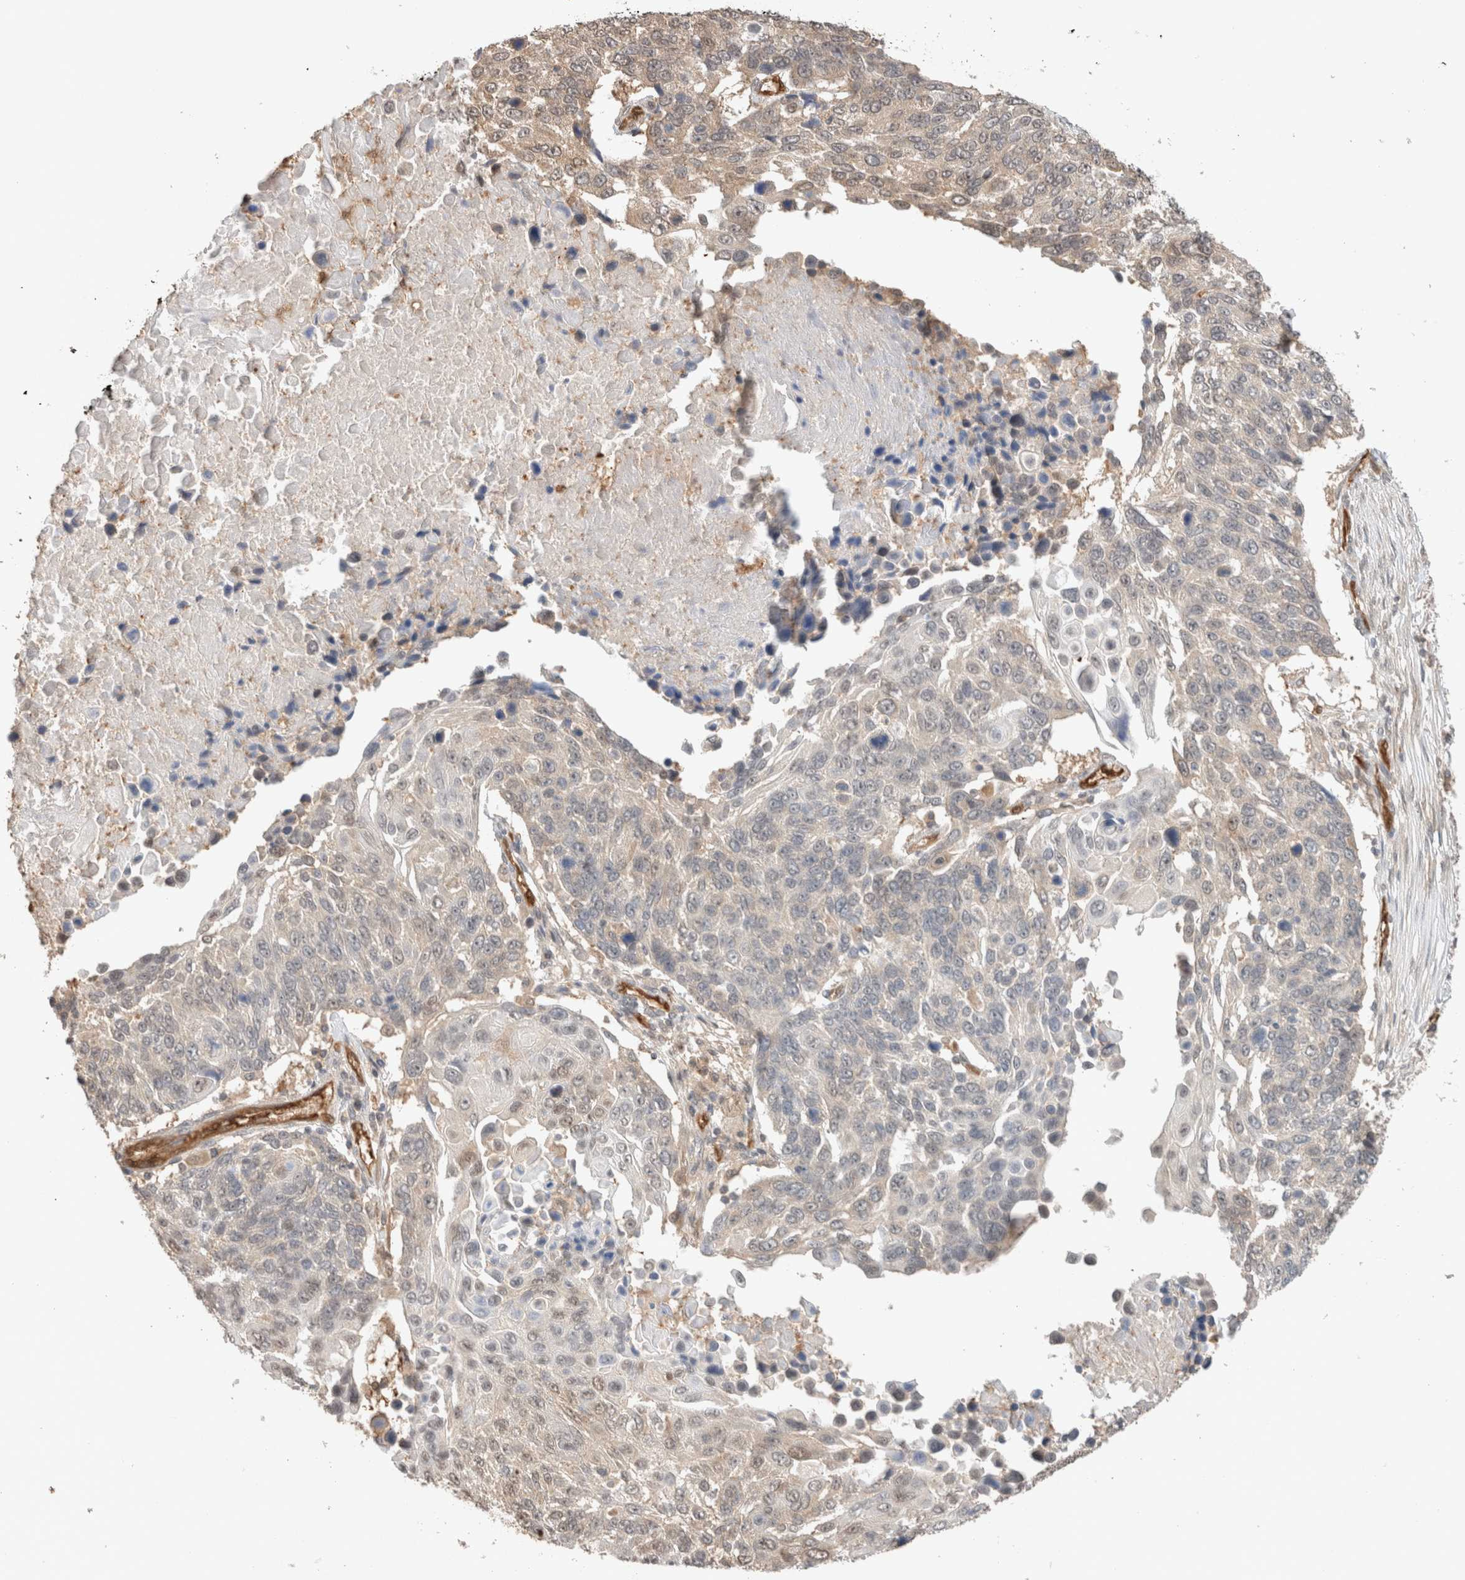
{"staining": {"intensity": "weak", "quantity": "<25%", "location": "cytoplasmic/membranous"}, "tissue": "lung cancer", "cell_type": "Tumor cells", "image_type": "cancer", "snomed": [{"axis": "morphology", "description": "Squamous cell carcinoma, NOS"}, {"axis": "topography", "description": "Lung"}], "caption": "Protein analysis of lung squamous cell carcinoma shows no significant positivity in tumor cells.", "gene": "CA13", "patient": {"sex": "male", "age": 66}}